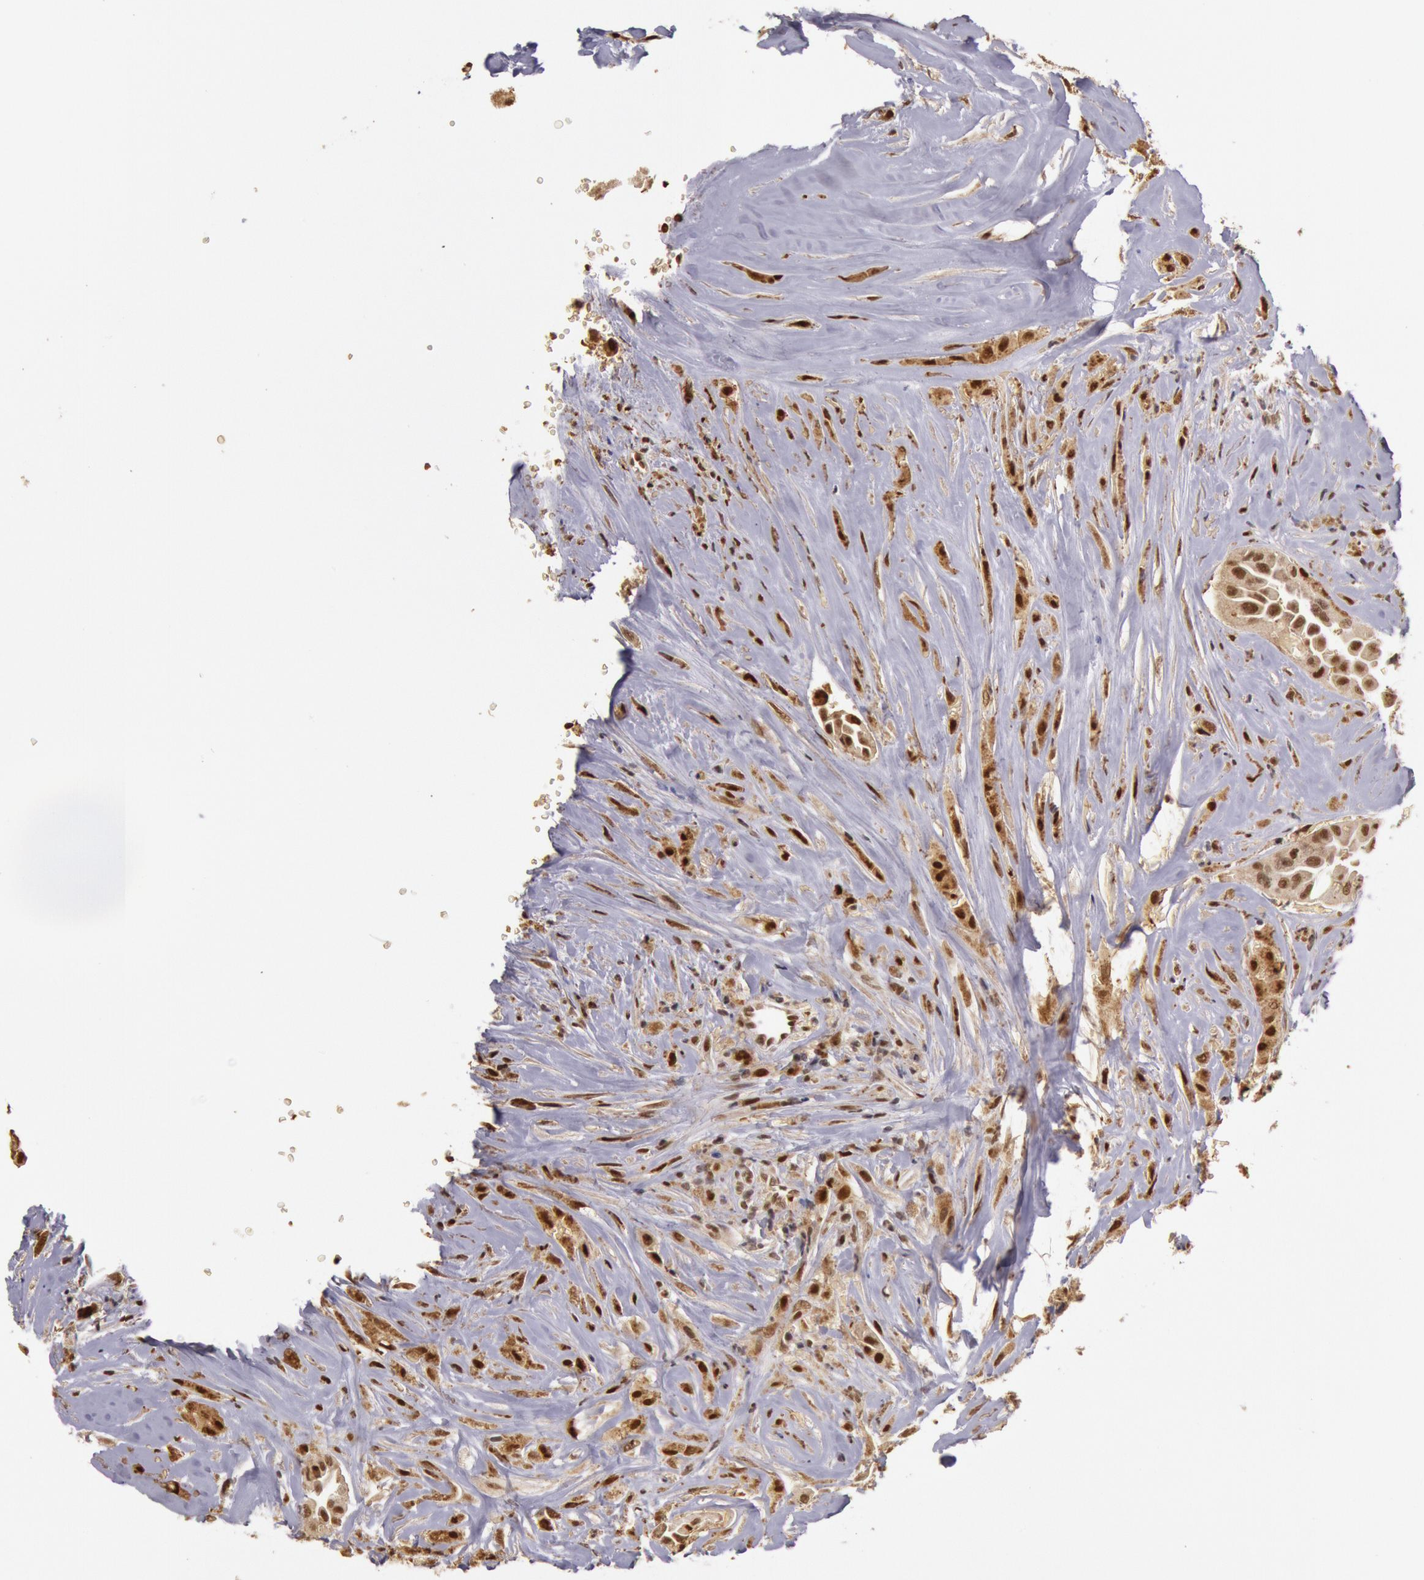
{"staining": {"intensity": "moderate", "quantity": ">75%", "location": "nuclear"}, "tissue": "thyroid cancer", "cell_type": "Tumor cells", "image_type": "cancer", "snomed": [{"axis": "morphology", "description": "Papillary adenocarcinoma, NOS"}, {"axis": "topography", "description": "Thyroid gland"}], "caption": "The image reveals a brown stain indicating the presence of a protein in the nuclear of tumor cells in papillary adenocarcinoma (thyroid). (Brightfield microscopy of DAB IHC at high magnification).", "gene": "LIG4", "patient": {"sex": "male", "age": 87}}